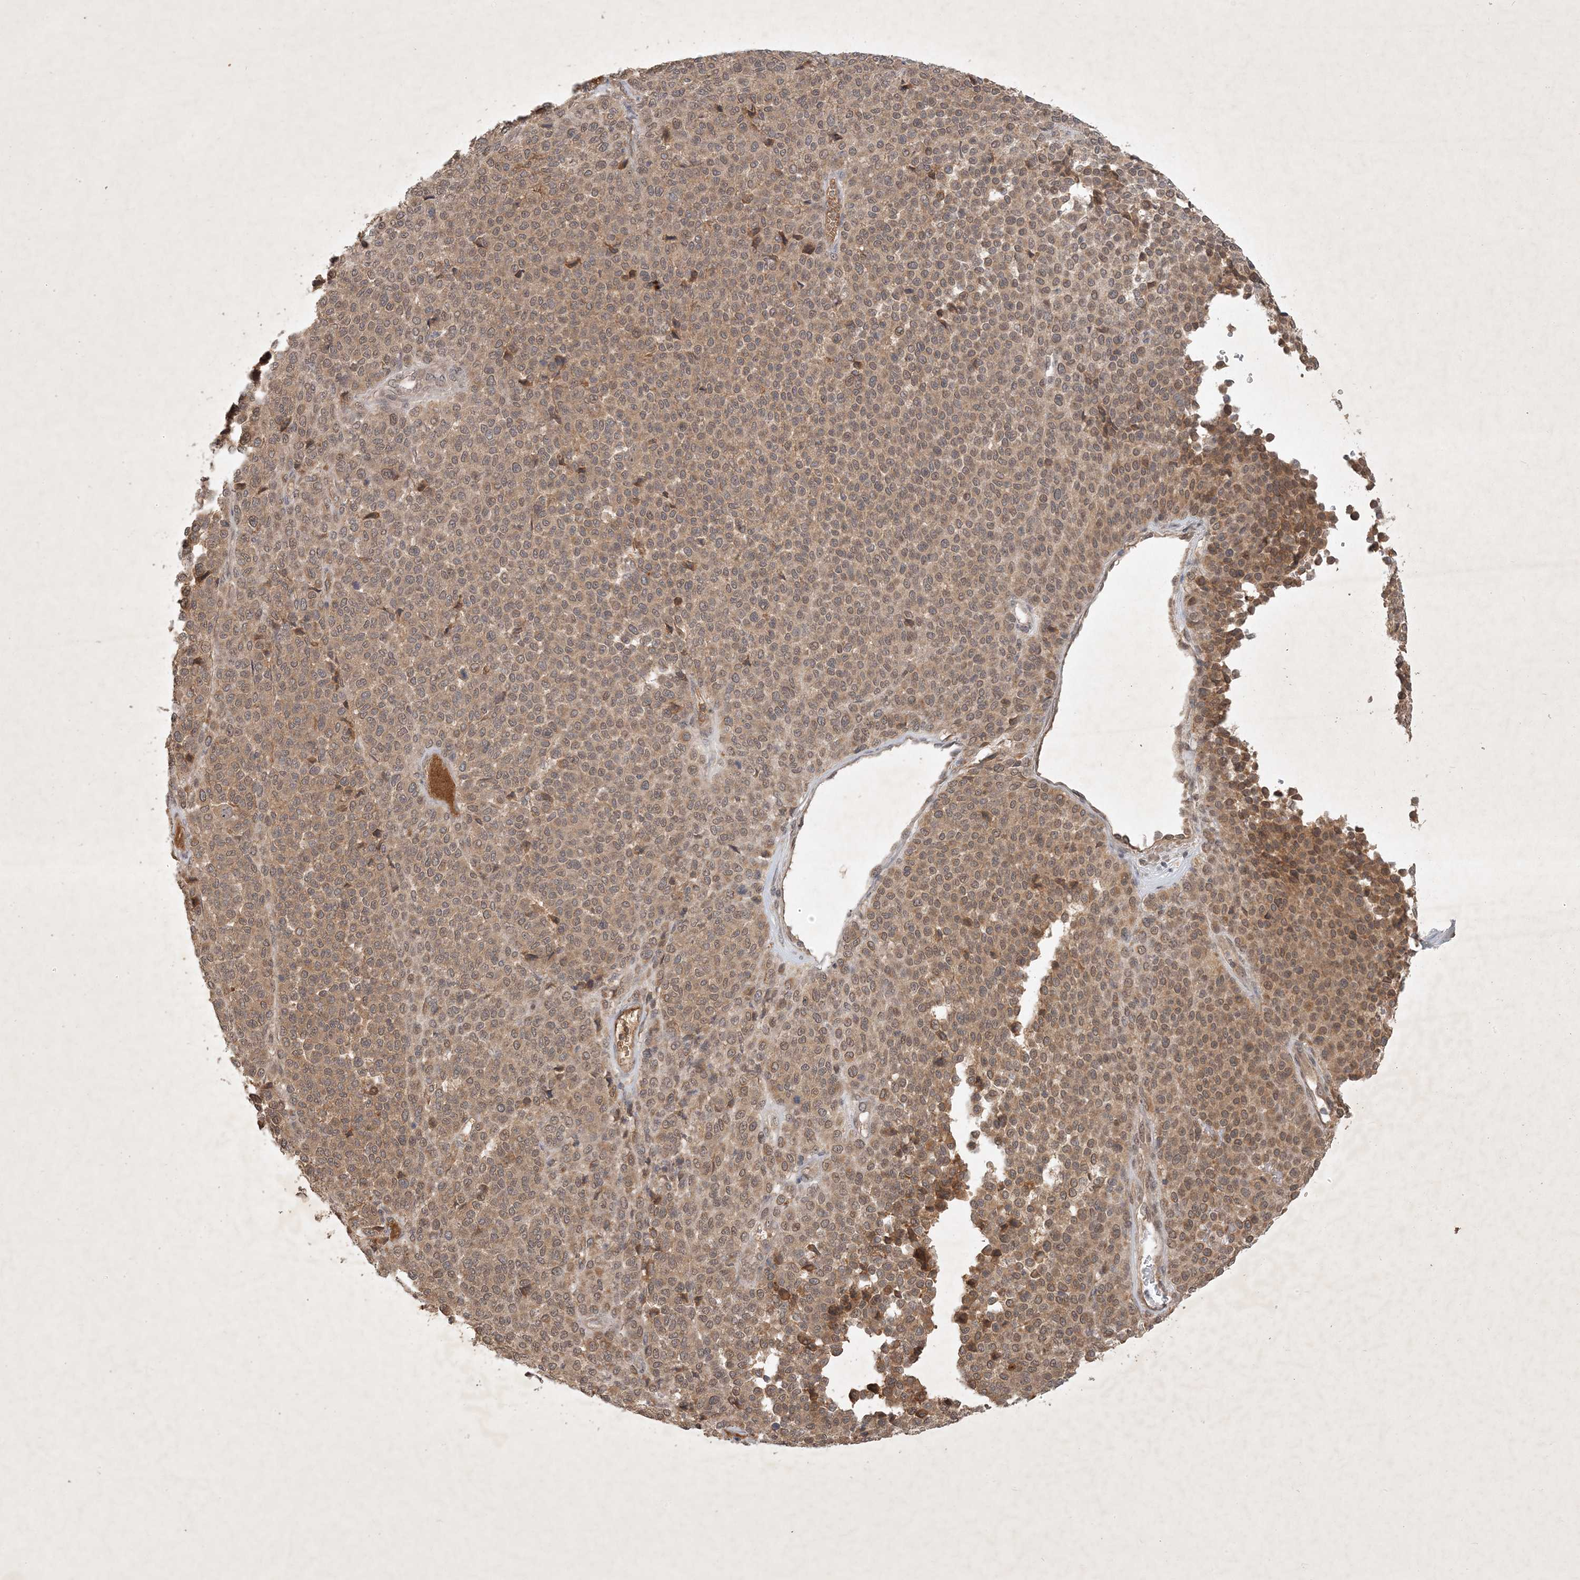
{"staining": {"intensity": "moderate", "quantity": "25%-75%", "location": "cytoplasmic/membranous,nuclear"}, "tissue": "melanoma", "cell_type": "Tumor cells", "image_type": "cancer", "snomed": [{"axis": "morphology", "description": "Malignant melanoma, Metastatic site"}, {"axis": "topography", "description": "Pancreas"}], "caption": "A brown stain highlights moderate cytoplasmic/membranous and nuclear expression of a protein in melanoma tumor cells. (DAB (3,3'-diaminobenzidine) IHC, brown staining for protein, blue staining for nuclei).", "gene": "ZCCHC4", "patient": {"sex": "female", "age": 30}}